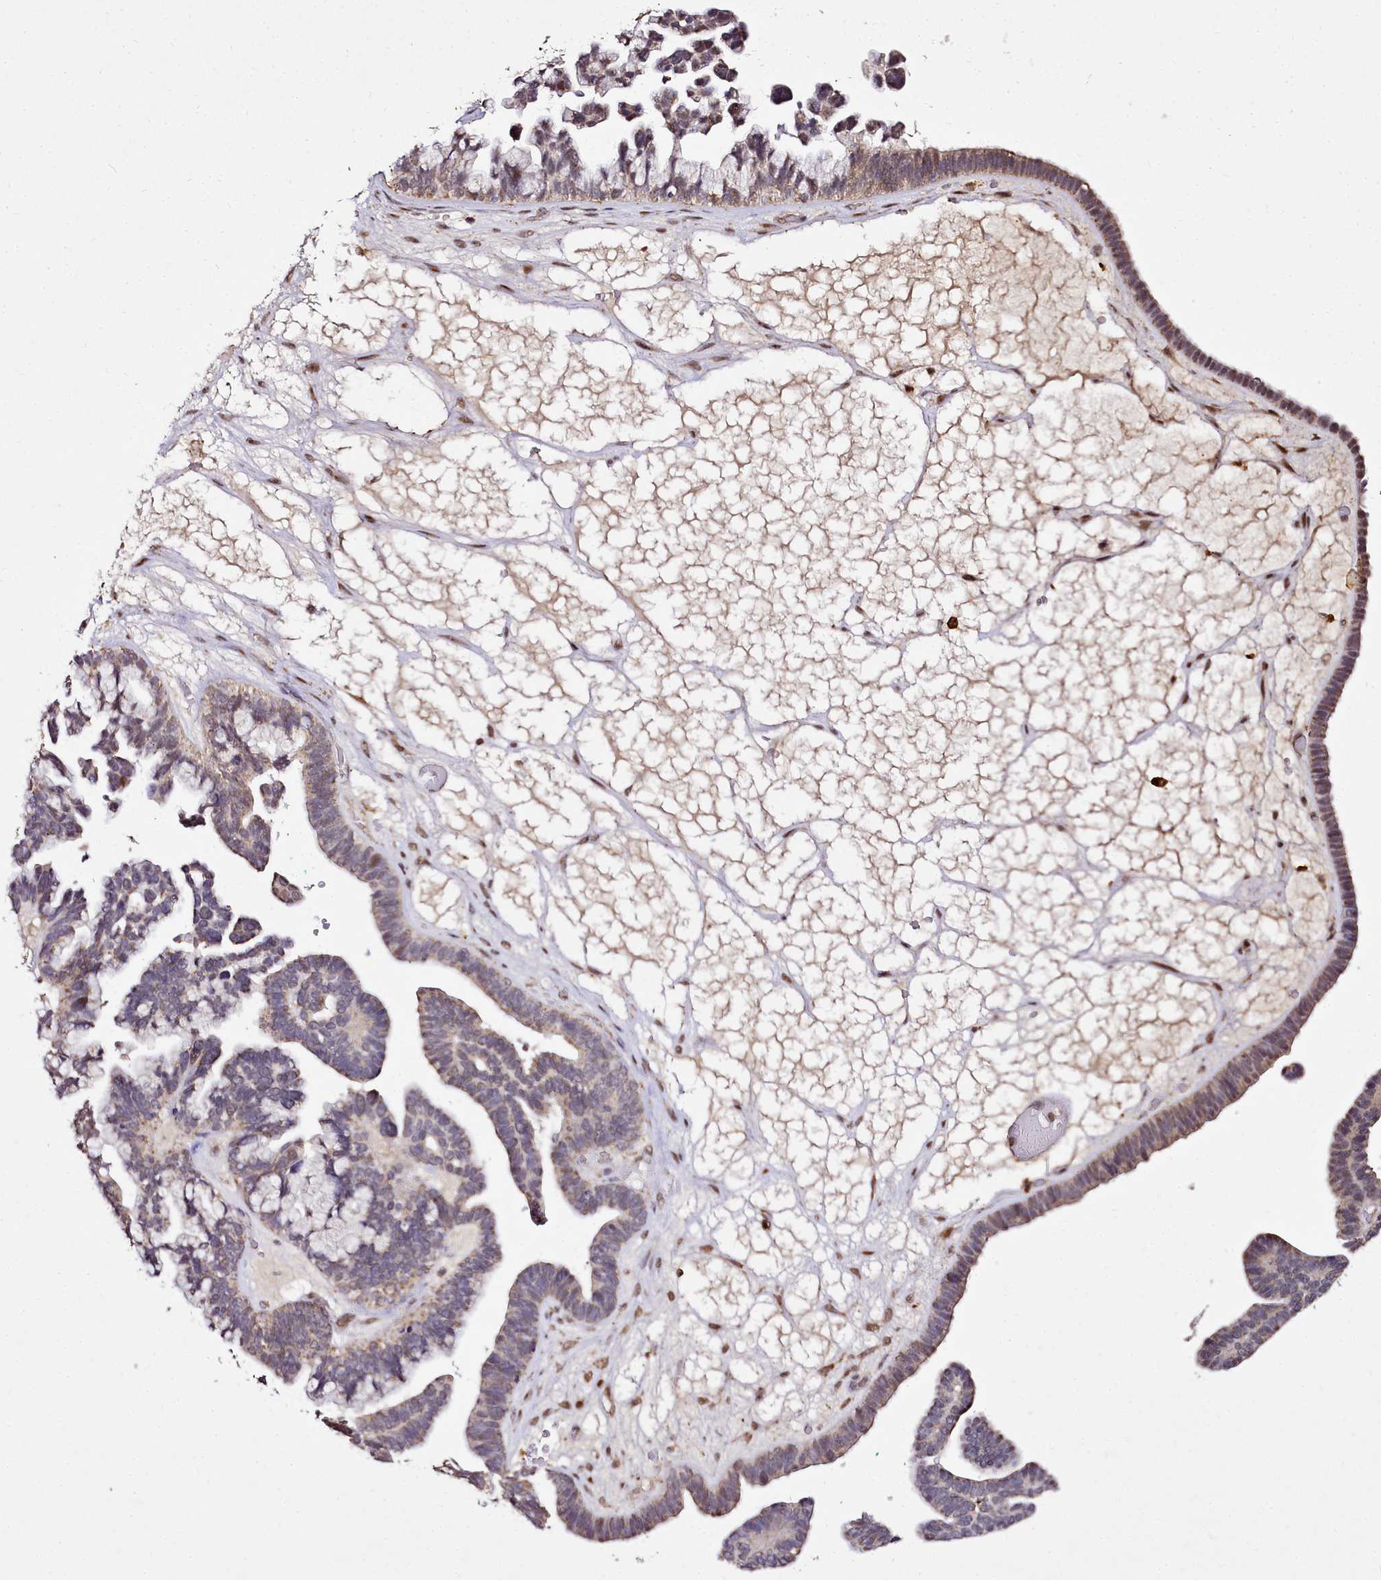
{"staining": {"intensity": "moderate", "quantity": "<25%", "location": "cytoplasmic/membranous,nuclear"}, "tissue": "ovarian cancer", "cell_type": "Tumor cells", "image_type": "cancer", "snomed": [{"axis": "morphology", "description": "Cystadenocarcinoma, serous, NOS"}, {"axis": "topography", "description": "Ovary"}], "caption": "Ovarian cancer (serous cystadenocarcinoma) stained with IHC exhibits moderate cytoplasmic/membranous and nuclear positivity in about <25% of tumor cells.", "gene": "EDIL3", "patient": {"sex": "female", "age": 56}}